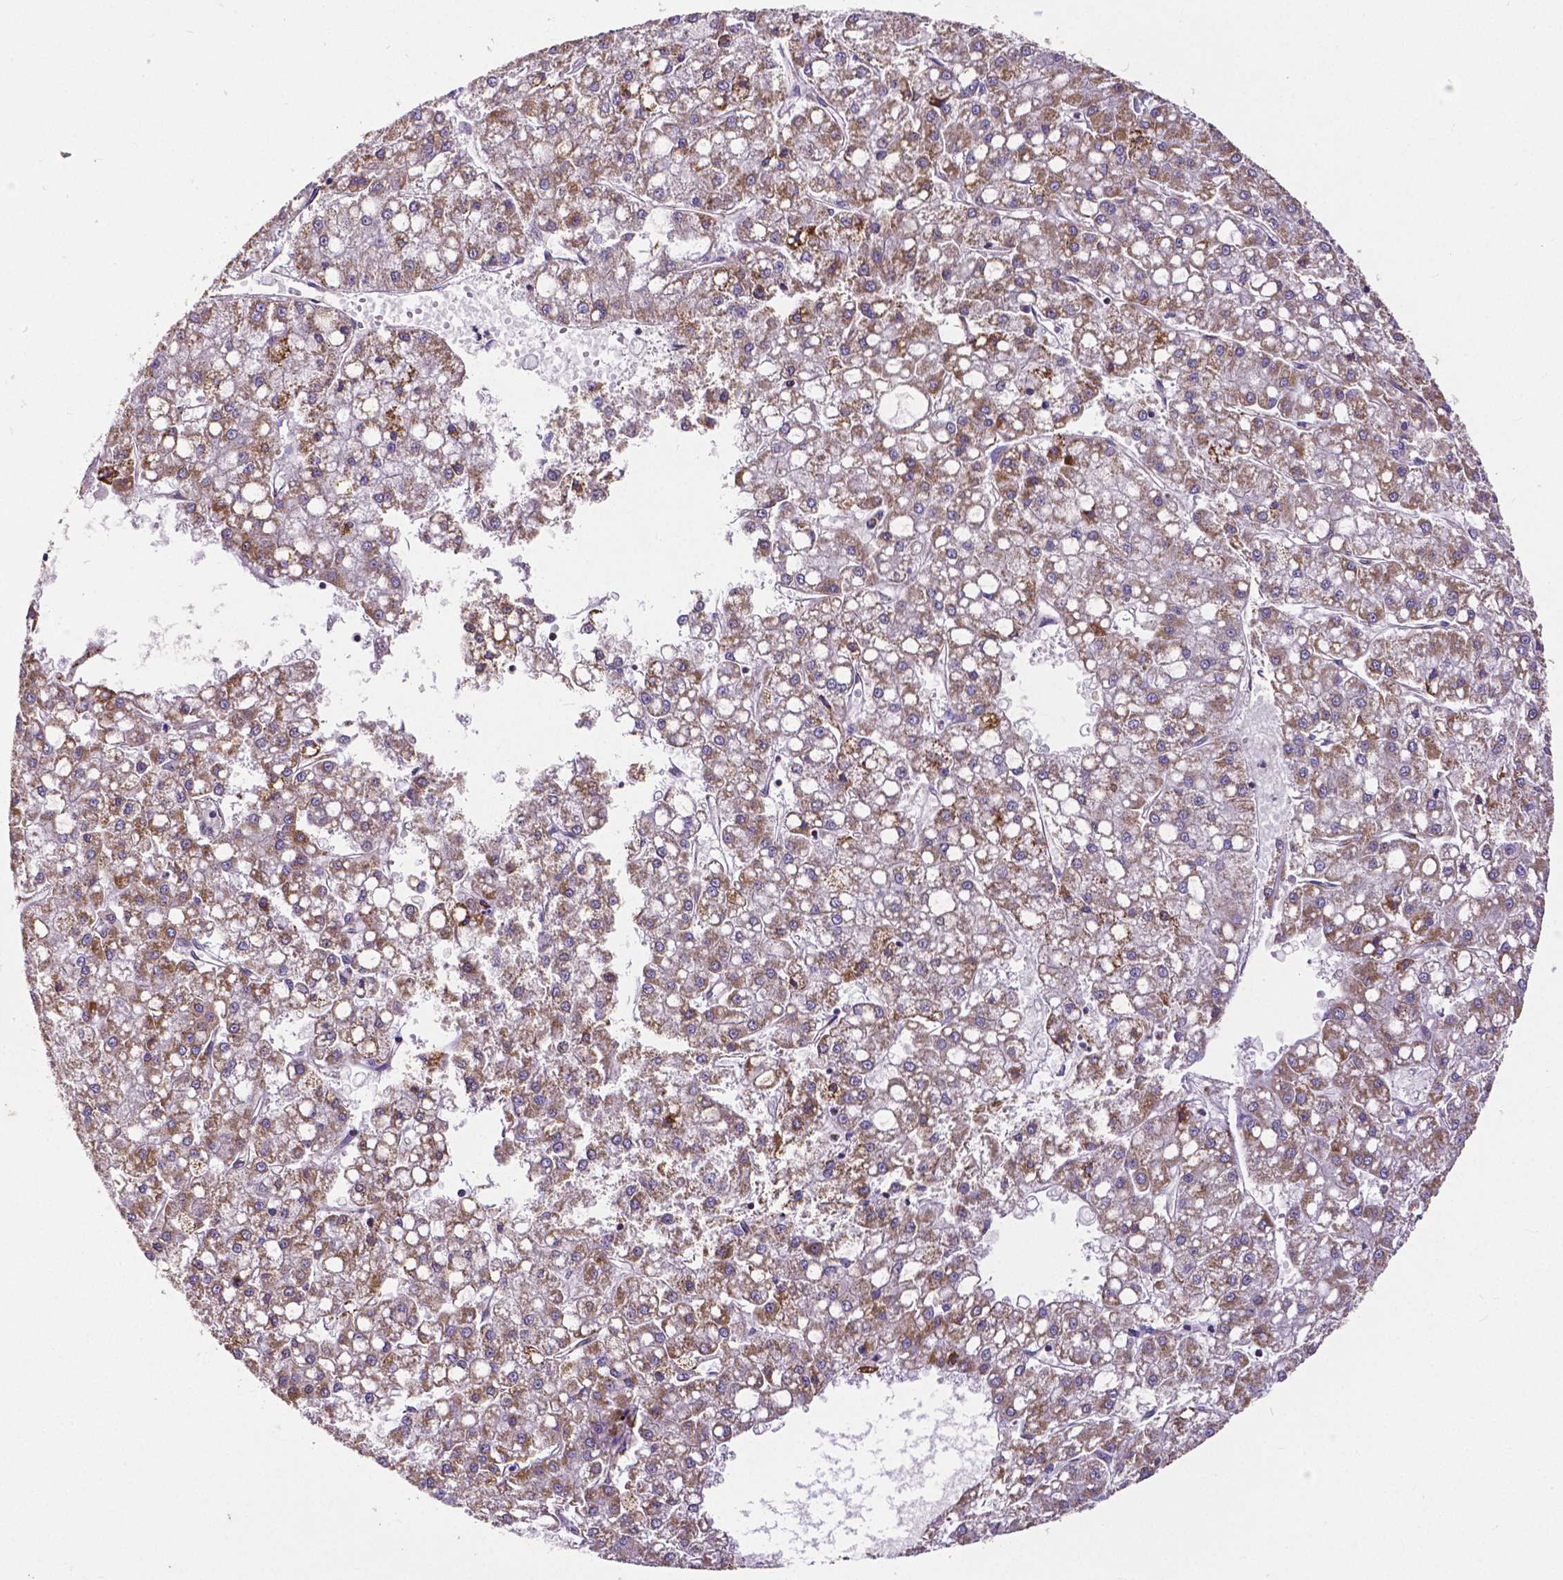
{"staining": {"intensity": "moderate", "quantity": ">75%", "location": "cytoplasmic/membranous"}, "tissue": "liver cancer", "cell_type": "Tumor cells", "image_type": "cancer", "snomed": [{"axis": "morphology", "description": "Carcinoma, Hepatocellular, NOS"}, {"axis": "topography", "description": "Liver"}], "caption": "Immunohistochemical staining of hepatocellular carcinoma (liver) shows medium levels of moderate cytoplasmic/membranous protein staining in approximately >75% of tumor cells. (DAB IHC with brightfield microscopy, high magnification).", "gene": "MACC1", "patient": {"sex": "male", "age": 67}}